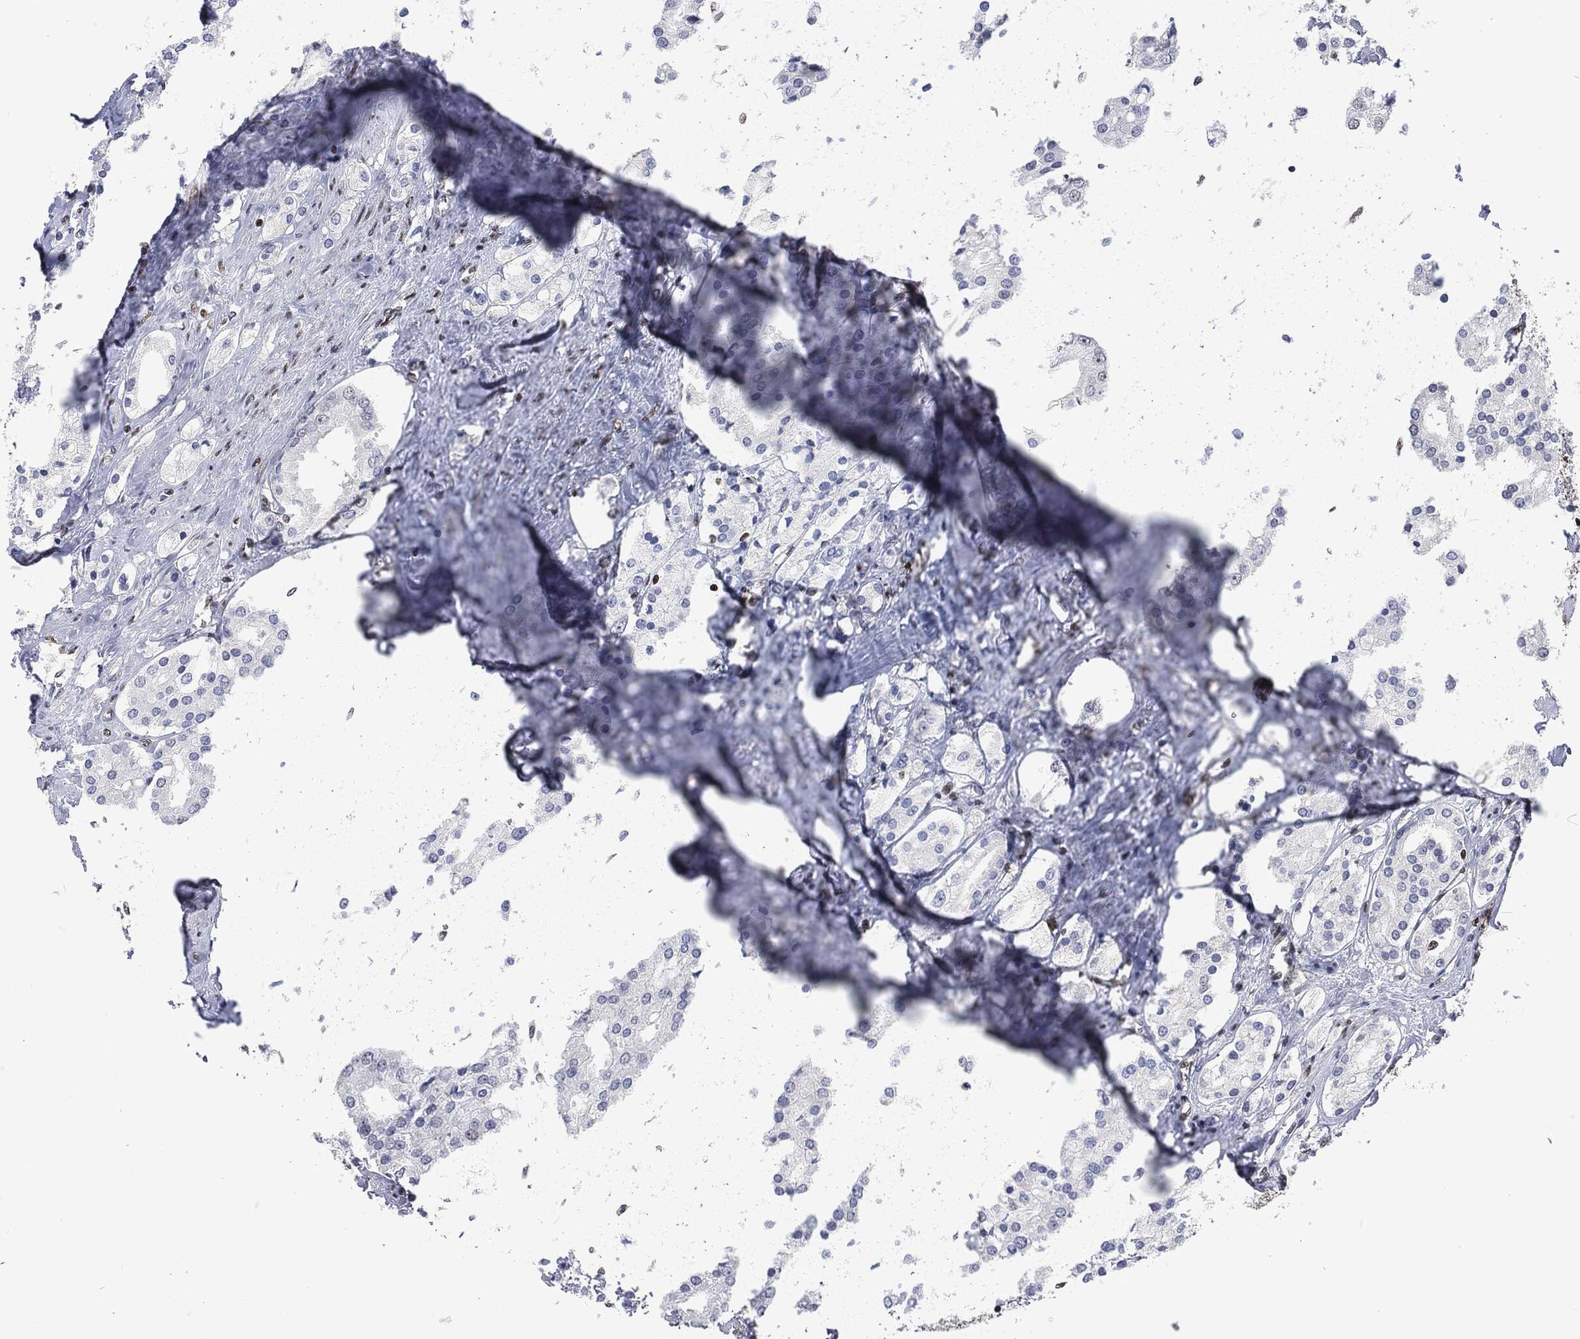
{"staining": {"intensity": "weak", "quantity": "<25%", "location": "nuclear"}, "tissue": "prostate cancer", "cell_type": "Tumor cells", "image_type": "cancer", "snomed": [{"axis": "morphology", "description": "Adenocarcinoma, NOS"}, {"axis": "topography", "description": "Prostate and seminal vesicle, NOS"}, {"axis": "topography", "description": "Prostate"}], "caption": "Immunohistochemistry micrograph of human prostate cancer (adenocarcinoma) stained for a protein (brown), which reveals no staining in tumor cells. The staining was performed using DAB (3,3'-diaminobenzidine) to visualize the protein expression in brown, while the nuclei were stained in blue with hematoxylin (Magnification: 20x).", "gene": "DCPS", "patient": {"sex": "male", "age": 67}}